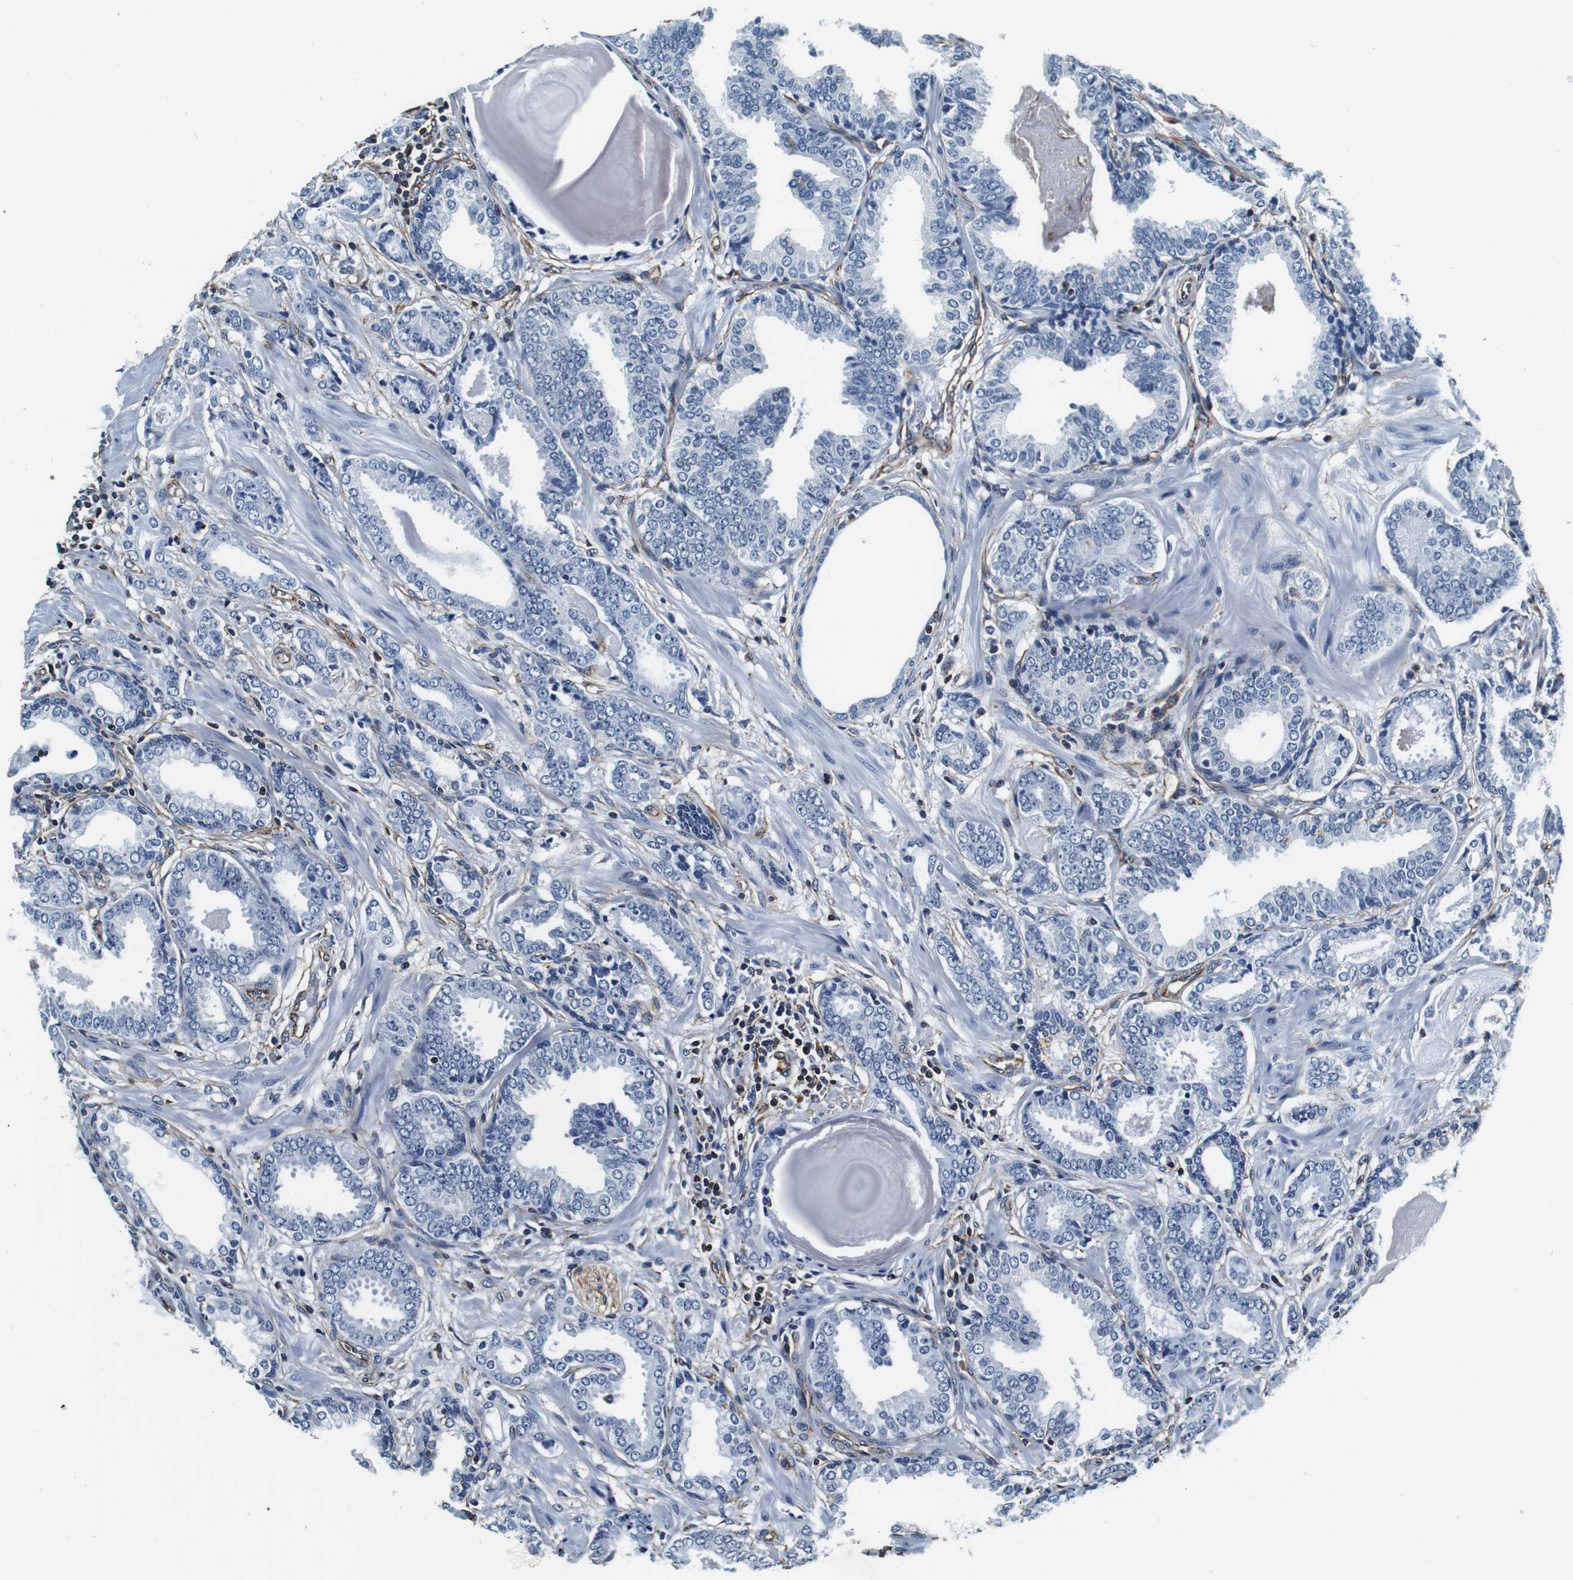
{"staining": {"intensity": "negative", "quantity": "none", "location": "none"}, "tissue": "prostate cancer", "cell_type": "Tumor cells", "image_type": "cancer", "snomed": [{"axis": "morphology", "description": "Adenocarcinoma, Low grade"}, {"axis": "topography", "description": "Prostate"}], "caption": "There is no significant positivity in tumor cells of prostate cancer.", "gene": "GJE1", "patient": {"sex": "male", "age": 53}}